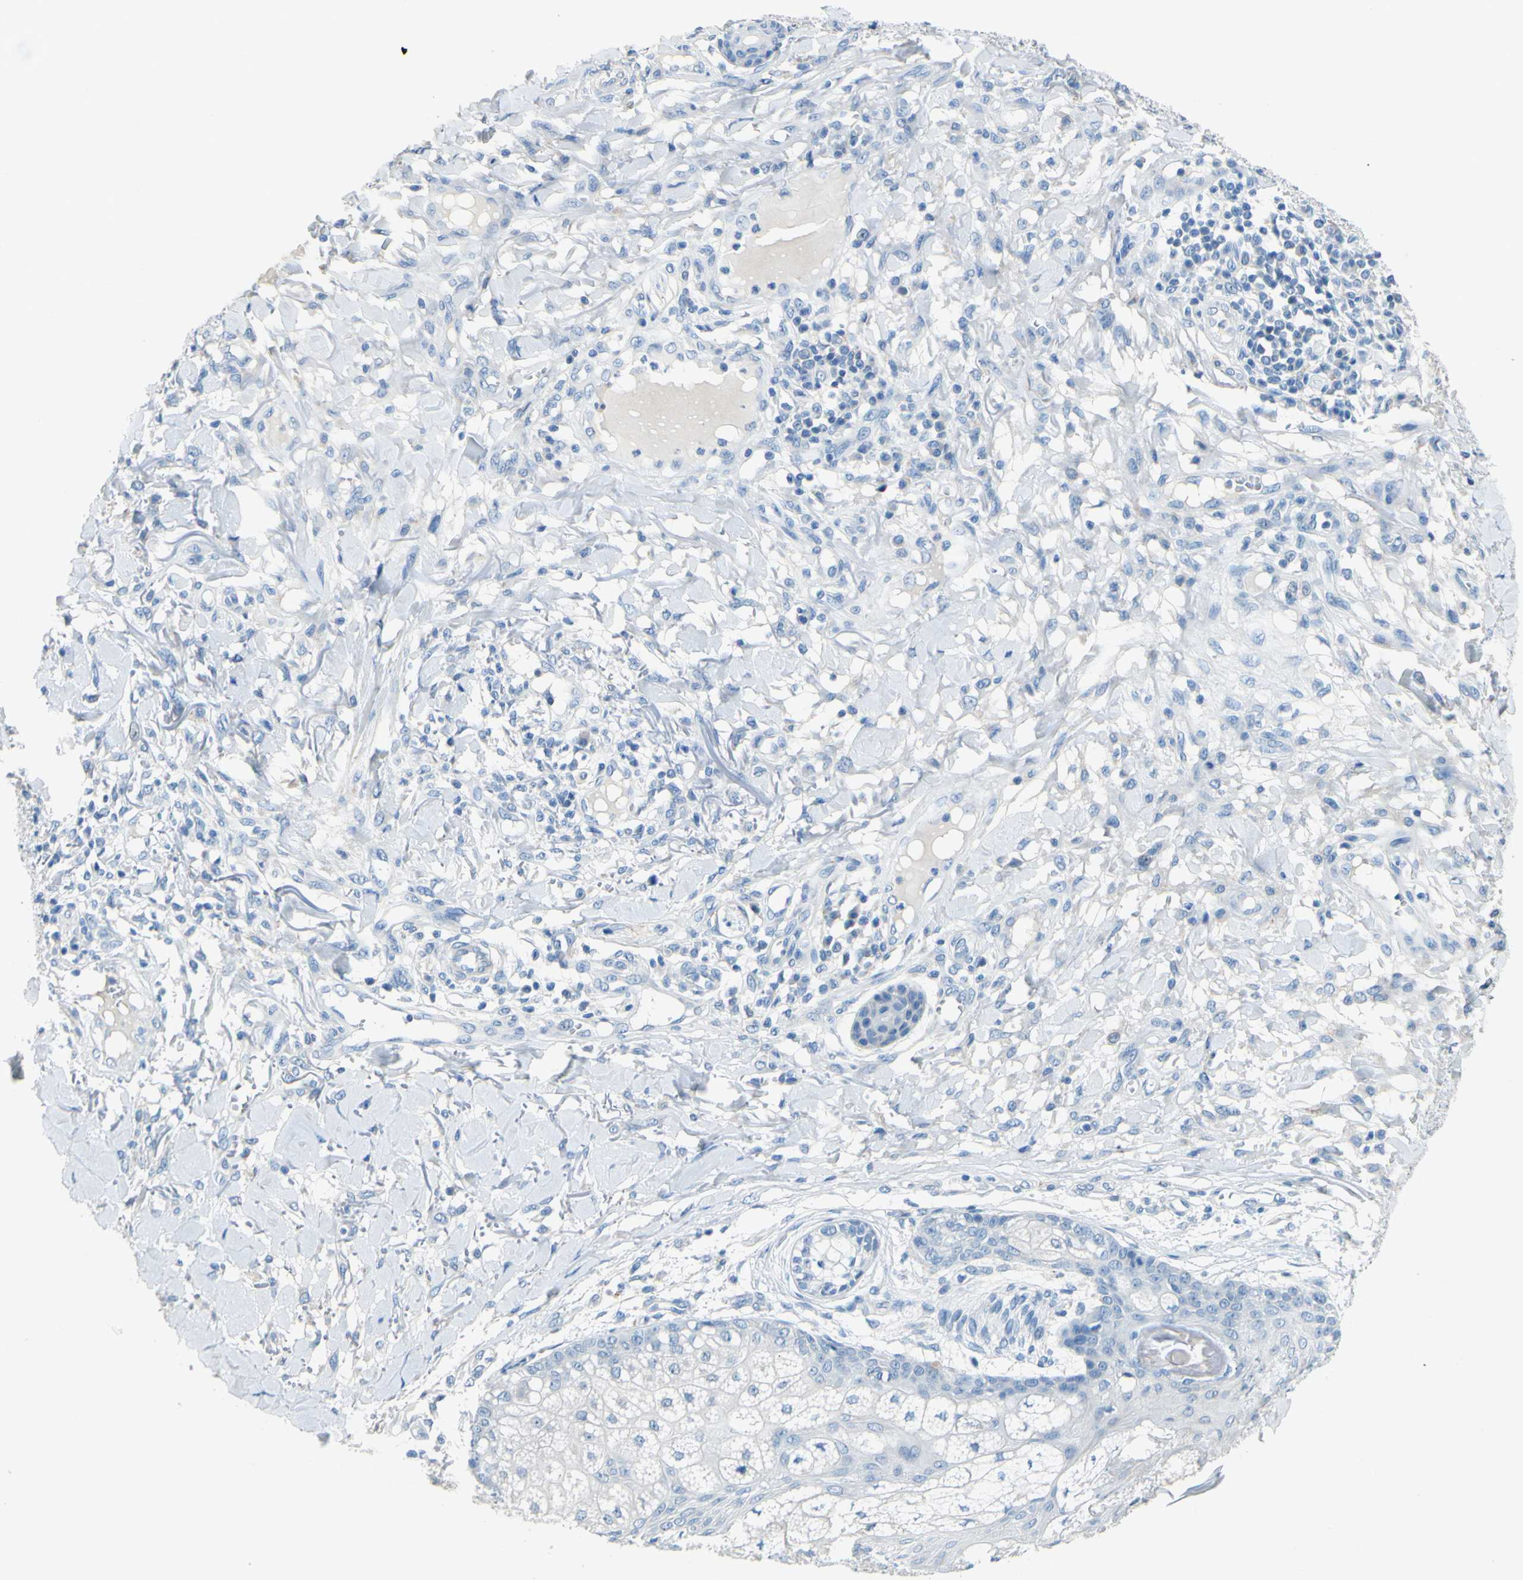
{"staining": {"intensity": "negative", "quantity": "none", "location": "none"}, "tissue": "skin cancer", "cell_type": "Tumor cells", "image_type": "cancer", "snomed": [{"axis": "morphology", "description": "Squamous cell carcinoma, NOS"}, {"axis": "topography", "description": "Skin"}], "caption": "Immunohistochemistry (IHC) image of neoplastic tissue: human skin cancer (squamous cell carcinoma) stained with DAB demonstrates no significant protein positivity in tumor cells.", "gene": "CDH10", "patient": {"sex": "female", "age": 78}}